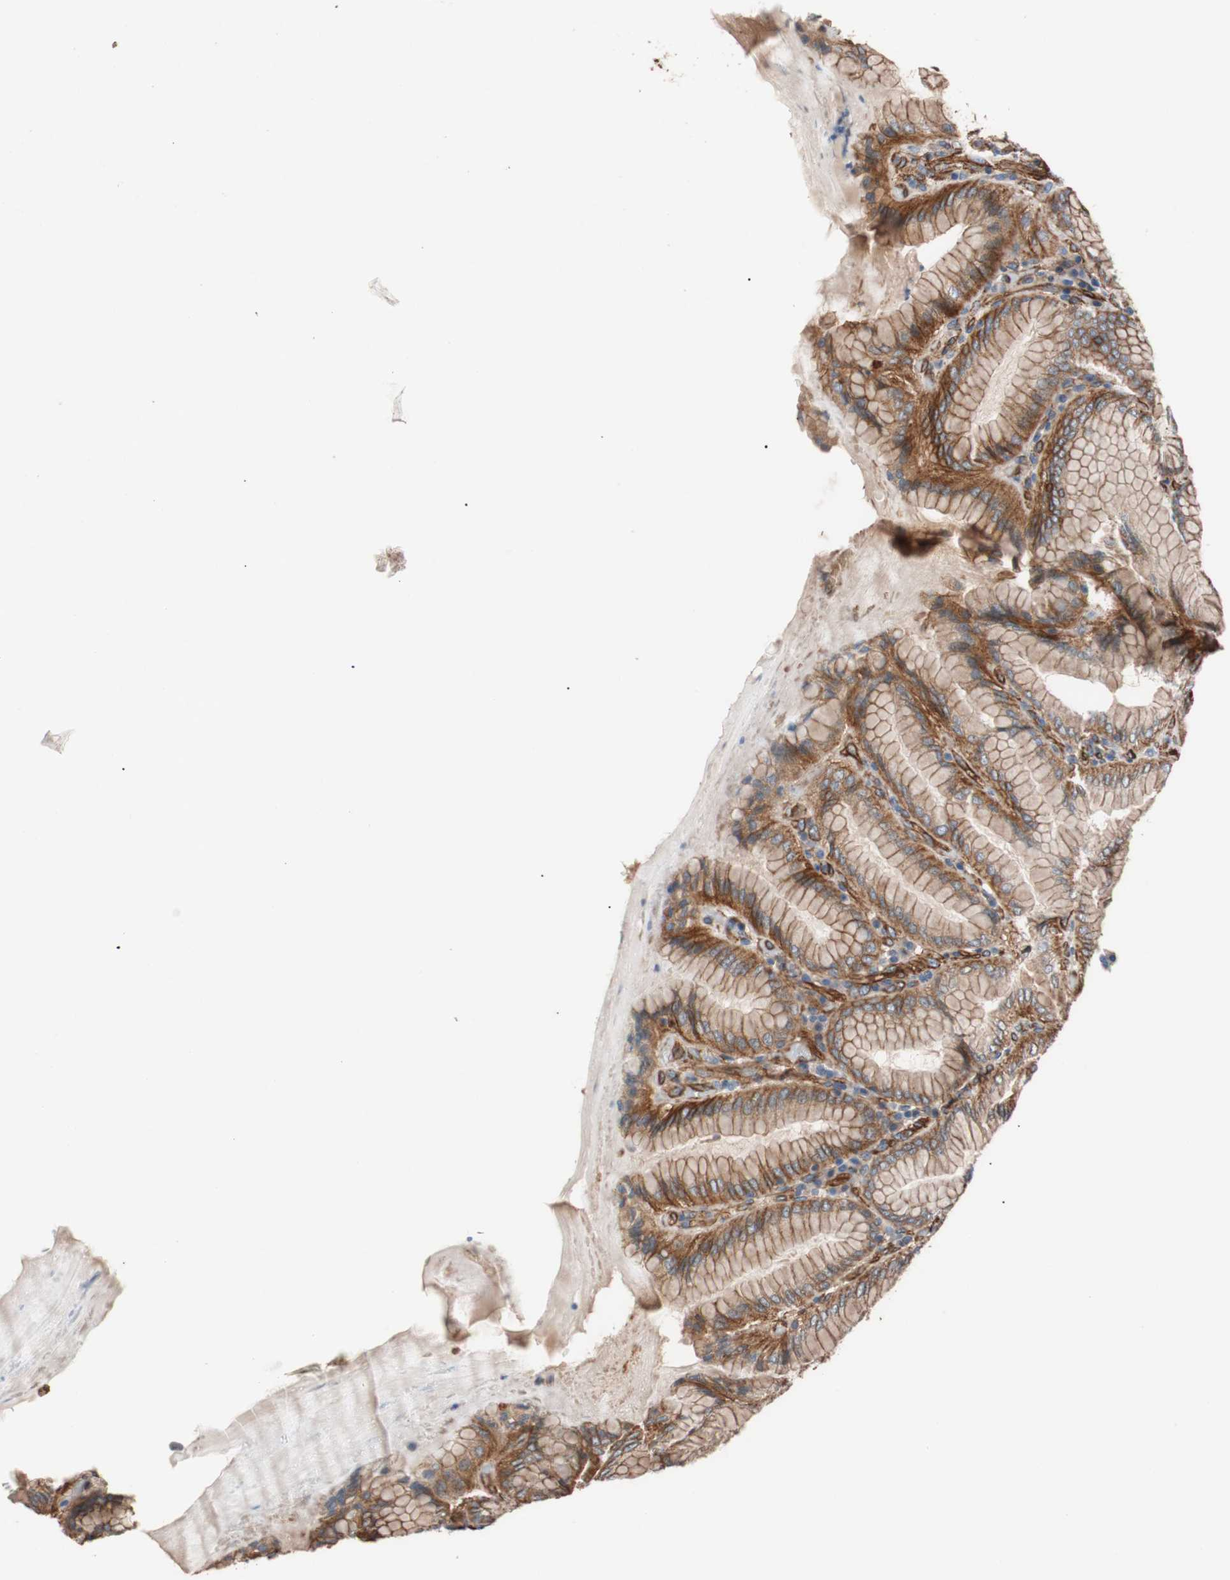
{"staining": {"intensity": "strong", "quantity": ">75%", "location": "cytoplasmic/membranous"}, "tissue": "stomach", "cell_type": "Glandular cells", "image_type": "normal", "snomed": [{"axis": "morphology", "description": "Normal tissue, NOS"}, {"axis": "topography", "description": "Stomach, lower"}], "caption": "Strong cytoplasmic/membranous positivity for a protein is identified in approximately >75% of glandular cells of benign stomach using immunohistochemistry (IHC).", "gene": "SPINT1", "patient": {"sex": "female", "age": 76}}